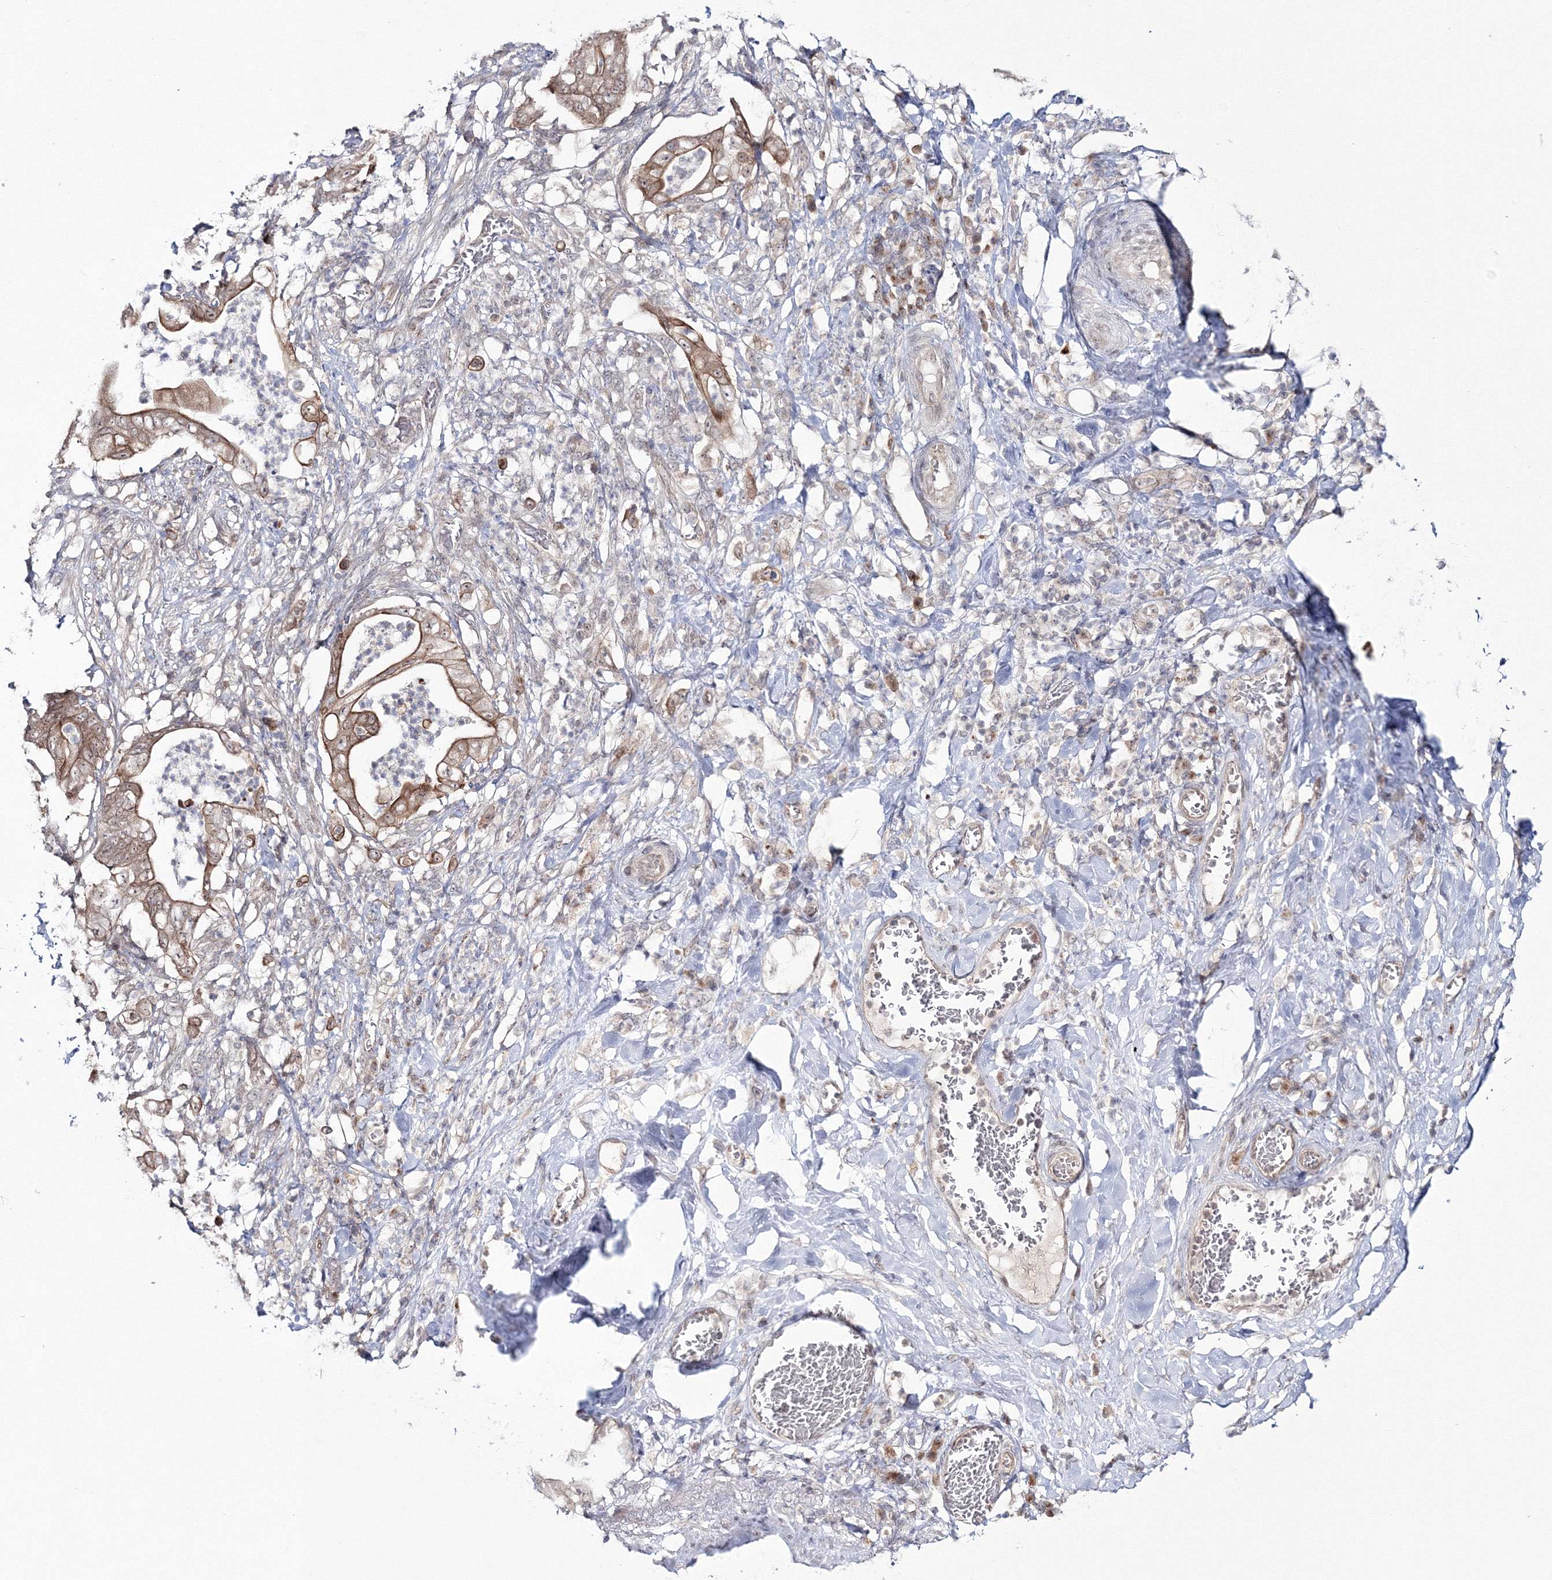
{"staining": {"intensity": "moderate", "quantity": ">75%", "location": "cytoplasmic/membranous"}, "tissue": "stomach cancer", "cell_type": "Tumor cells", "image_type": "cancer", "snomed": [{"axis": "morphology", "description": "Adenocarcinoma, NOS"}, {"axis": "topography", "description": "Stomach"}], "caption": "A micrograph of human stomach adenocarcinoma stained for a protein reveals moderate cytoplasmic/membranous brown staining in tumor cells. Nuclei are stained in blue.", "gene": "ZFAND6", "patient": {"sex": "female", "age": 73}}